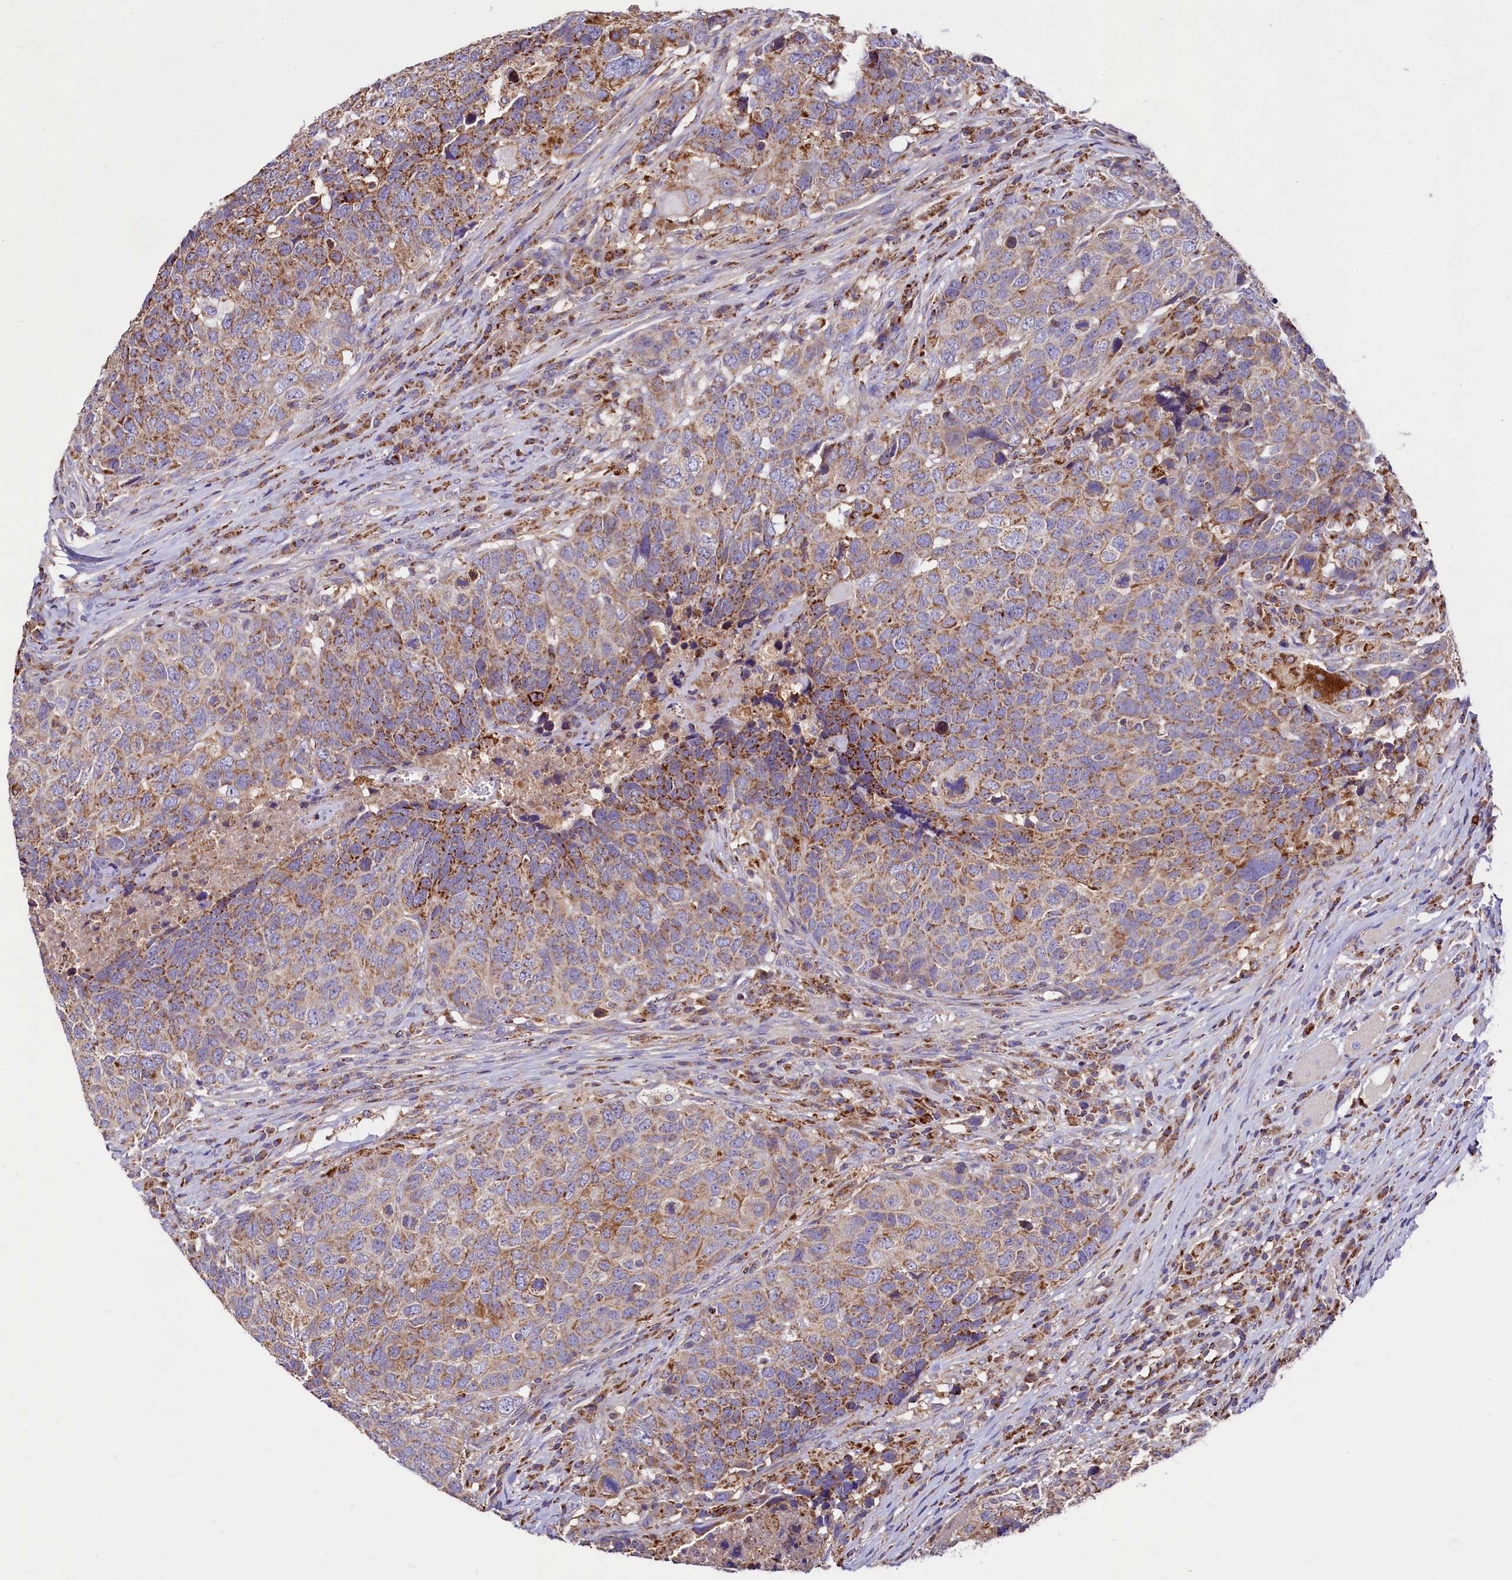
{"staining": {"intensity": "moderate", "quantity": ">75%", "location": "cytoplasmic/membranous"}, "tissue": "head and neck cancer", "cell_type": "Tumor cells", "image_type": "cancer", "snomed": [{"axis": "morphology", "description": "Squamous cell carcinoma, NOS"}, {"axis": "topography", "description": "Head-Neck"}], "caption": "Head and neck cancer stained with a protein marker demonstrates moderate staining in tumor cells.", "gene": "CLYBL", "patient": {"sex": "male", "age": 66}}